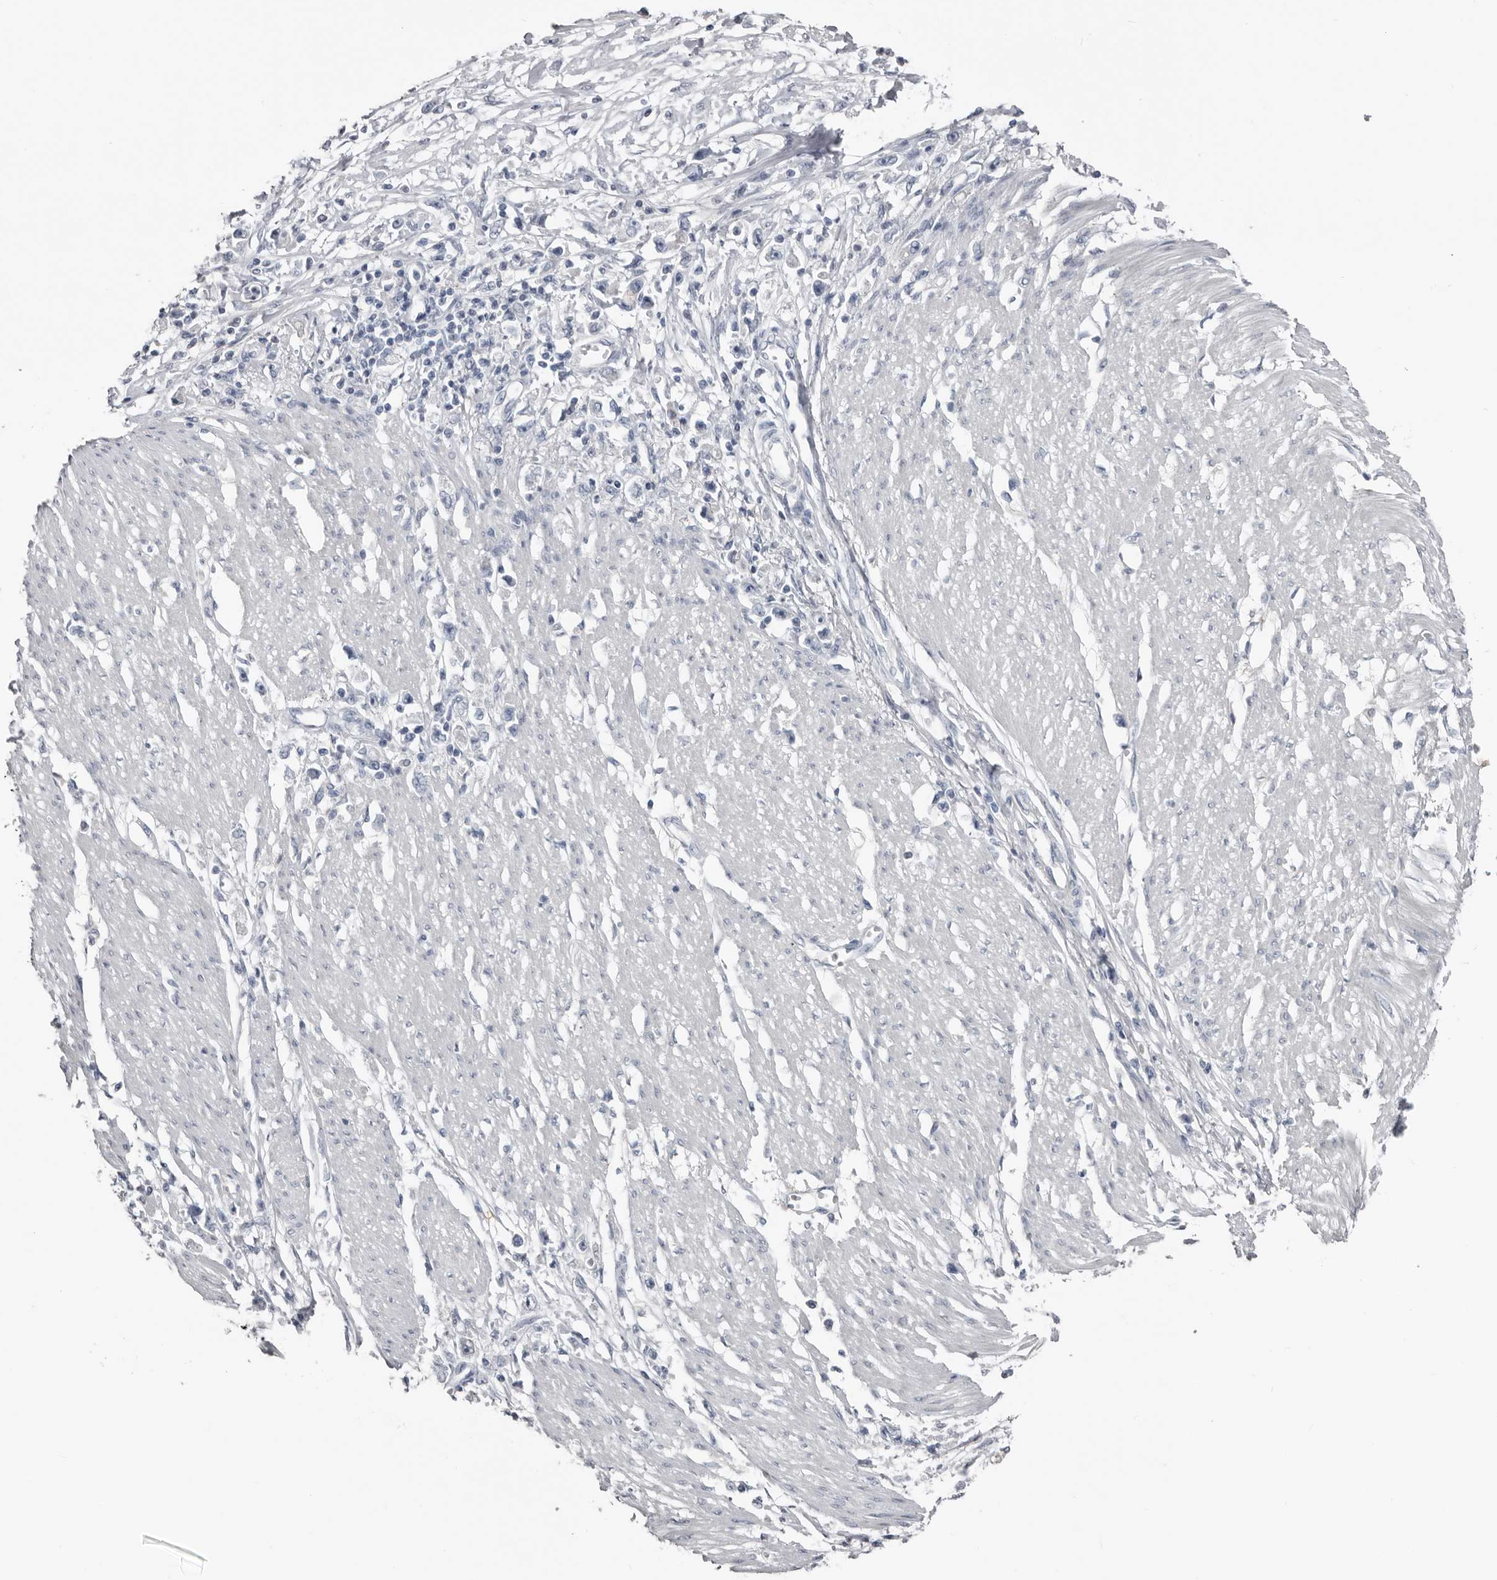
{"staining": {"intensity": "negative", "quantity": "none", "location": "none"}, "tissue": "stomach cancer", "cell_type": "Tumor cells", "image_type": "cancer", "snomed": [{"axis": "morphology", "description": "Adenocarcinoma, NOS"}, {"axis": "topography", "description": "Stomach"}], "caption": "An immunohistochemistry image of stomach adenocarcinoma is shown. There is no staining in tumor cells of stomach adenocarcinoma. (Immunohistochemistry (ihc), brightfield microscopy, high magnification).", "gene": "FABP7", "patient": {"sex": "female", "age": 59}}